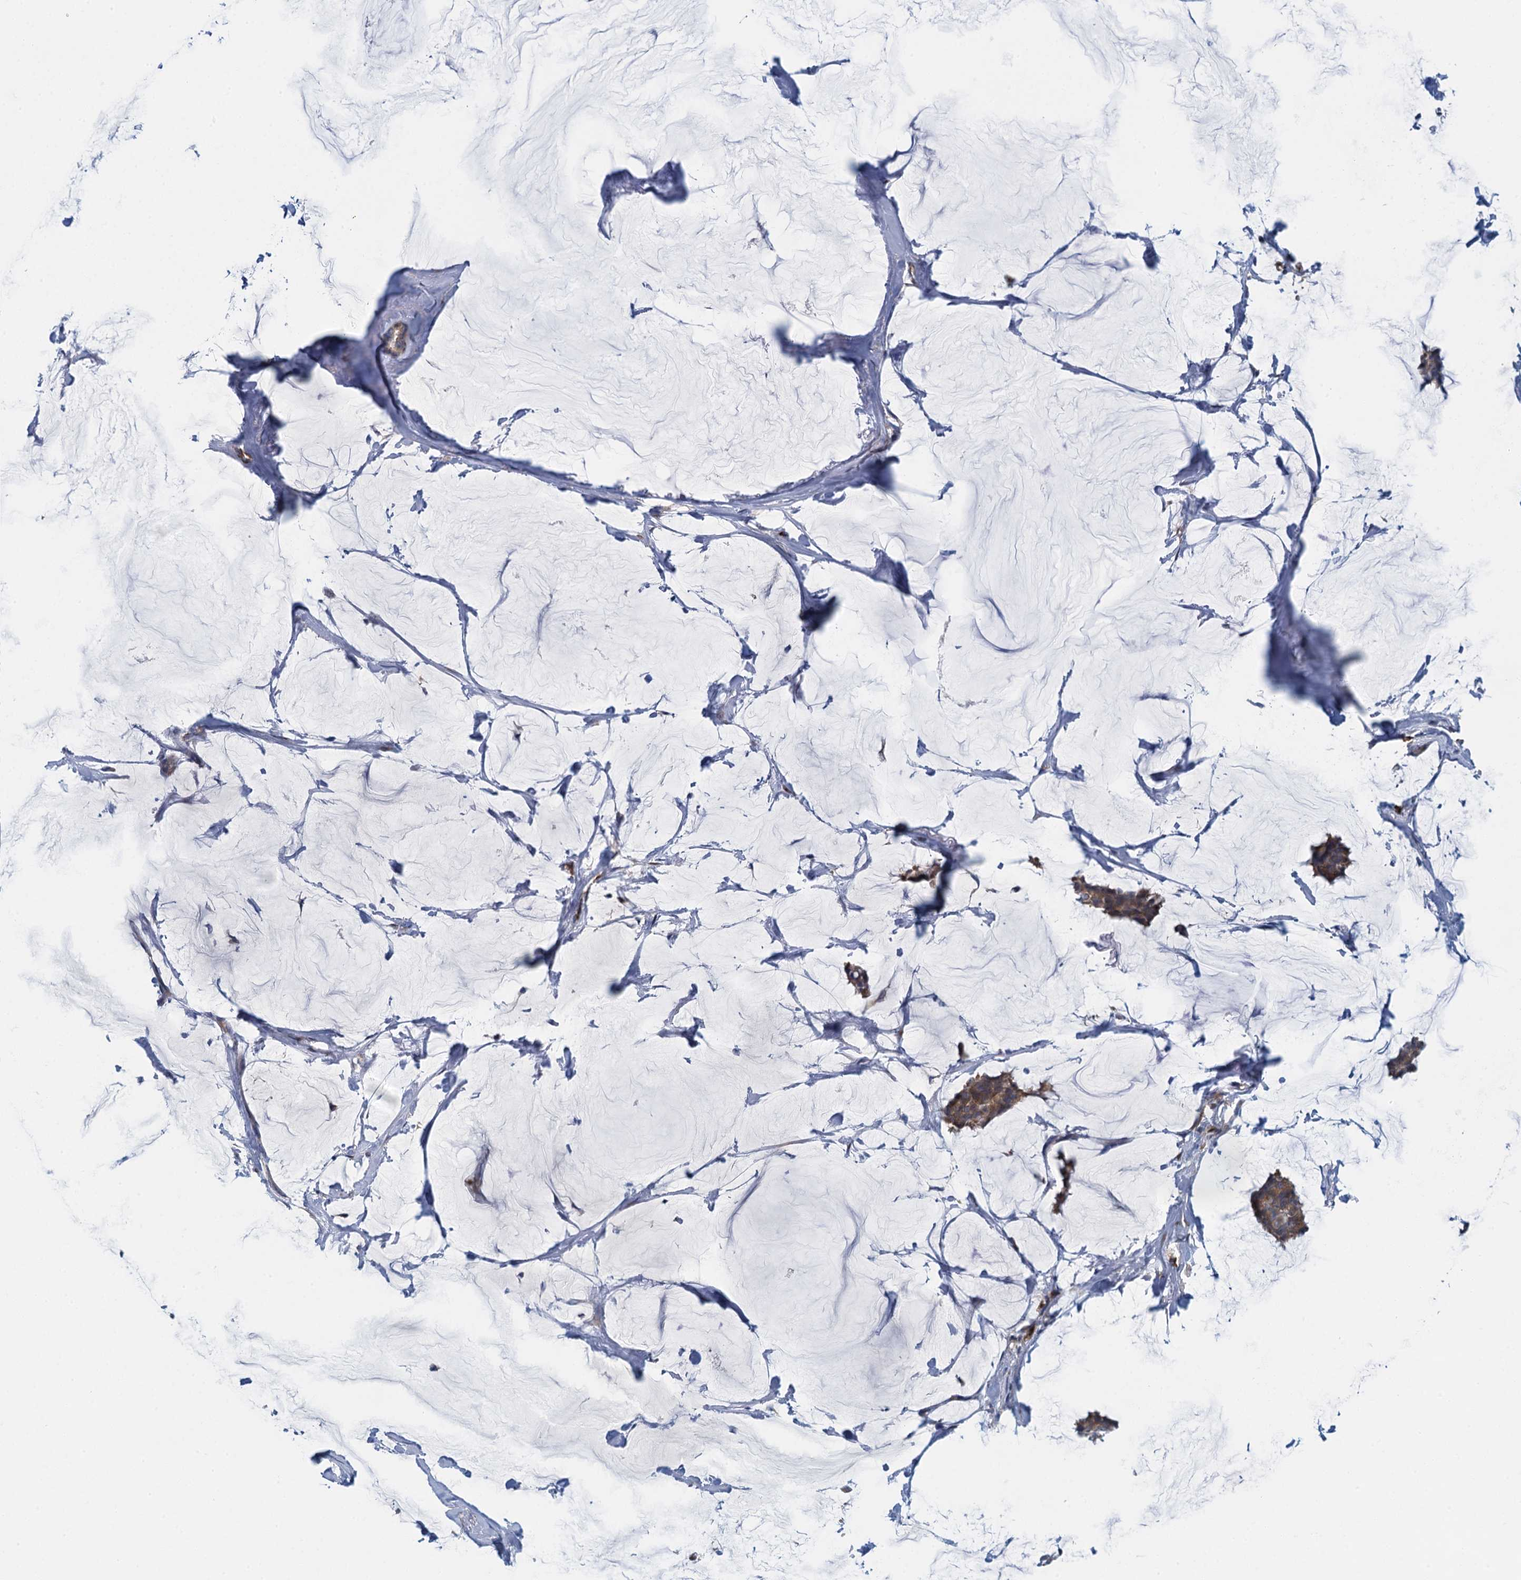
{"staining": {"intensity": "weak", "quantity": ">75%", "location": "cytoplasmic/membranous"}, "tissue": "breast cancer", "cell_type": "Tumor cells", "image_type": "cancer", "snomed": [{"axis": "morphology", "description": "Duct carcinoma"}, {"axis": "topography", "description": "Breast"}], "caption": "High-magnification brightfield microscopy of breast cancer stained with DAB (brown) and counterstained with hematoxylin (blue). tumor cells exhibit weak cytoplasmic/membranous positivity is present in about>75% of cells.", "gene": "ALG2", "patient": {"sex": "female", "age": 93}}